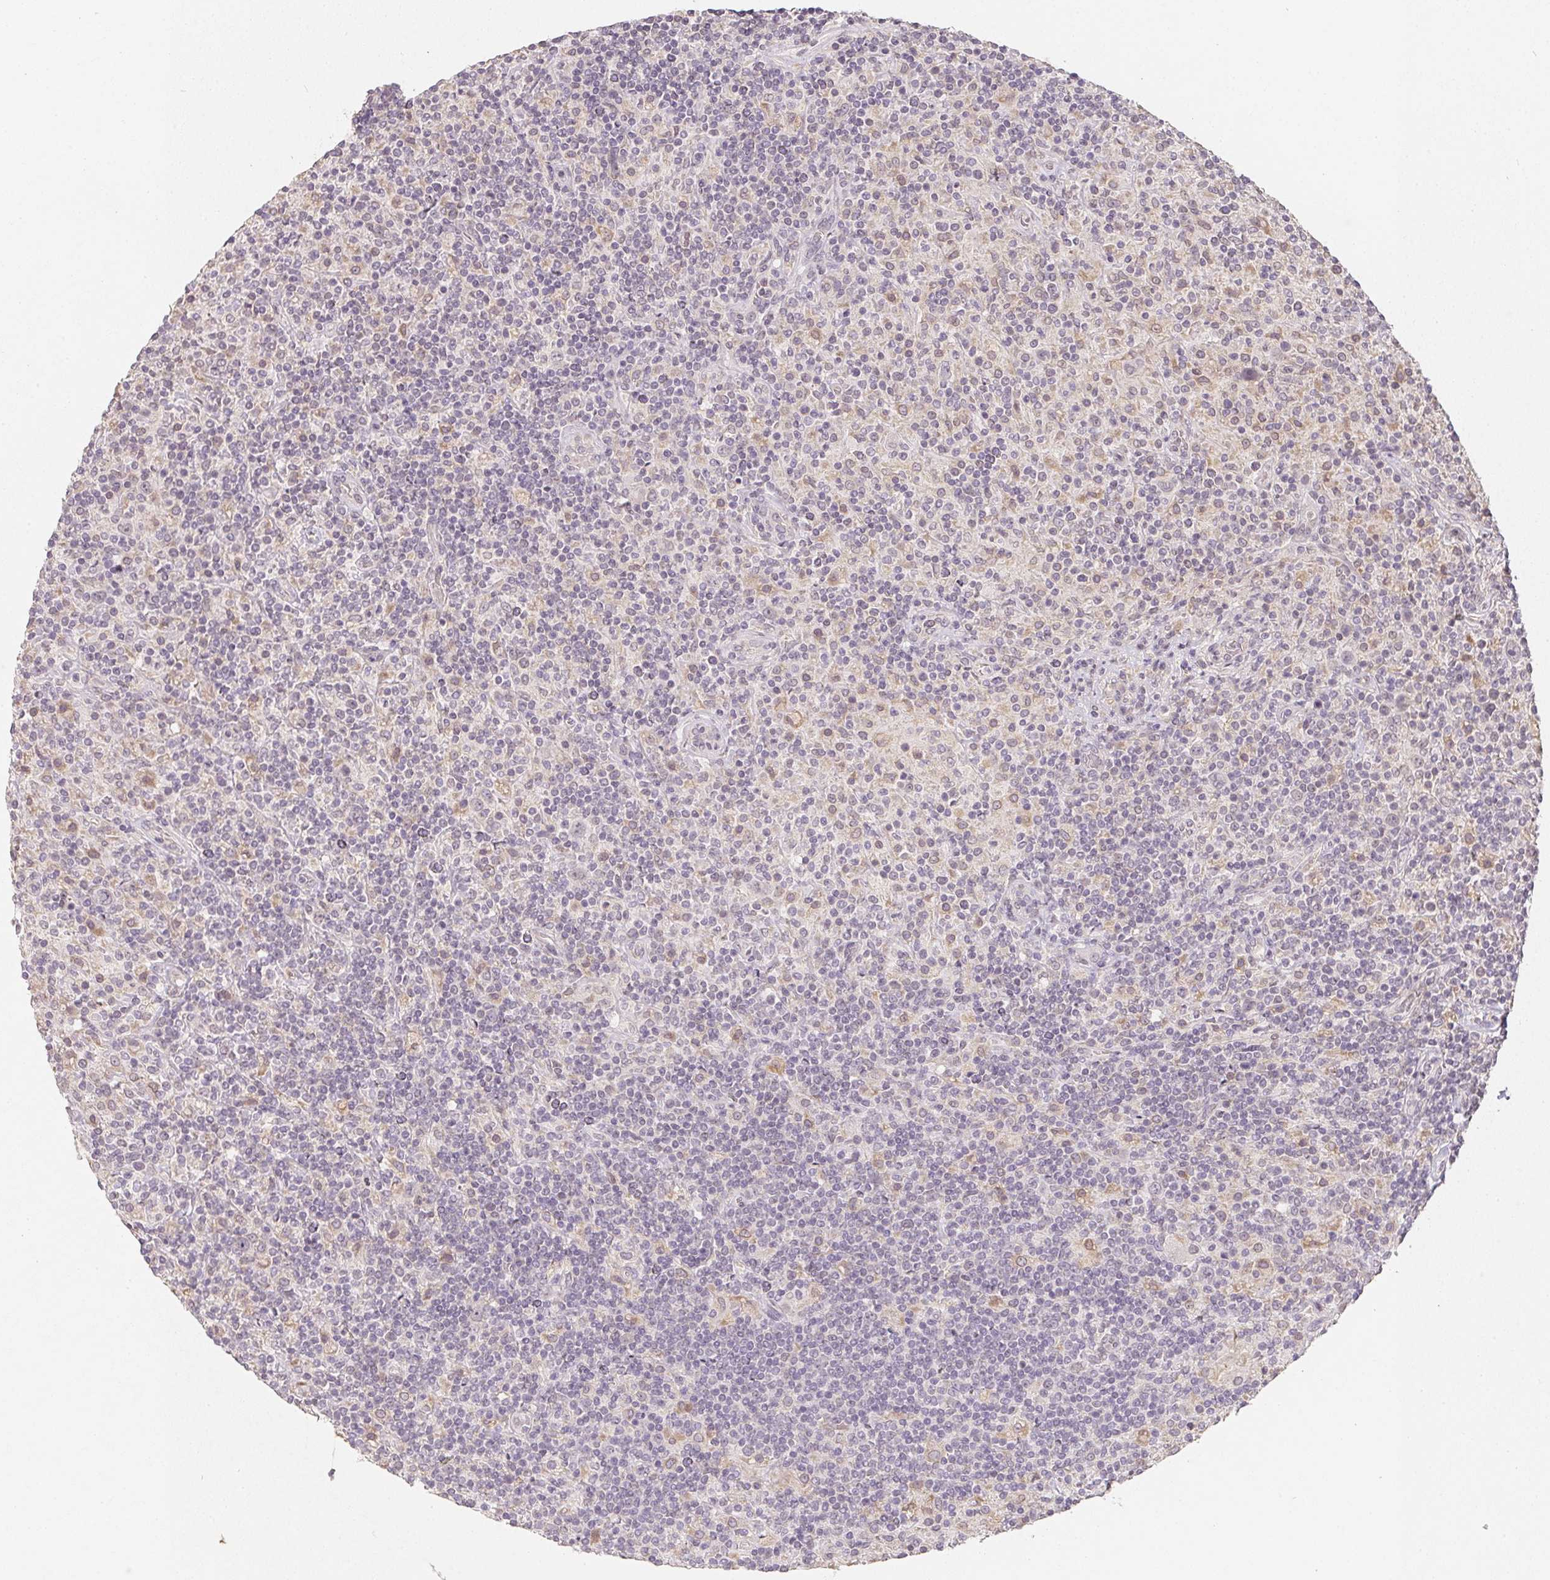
{"staining": {"intensity": "negative", "quantity": "none", "location": "none"}, "tissue": "lymphoma", "cell_type": "Tumor cells", "image_type": "cancer", "snomed": [{"axis": "morphology", "description": "Hodgkin's disease, NOS"}, {"axis": "topography", "description": "Lymph node"}], "caption": "Immunohistochemistry of lymphoma exhibits no staining in tumor cells. Brightfield microscopy of immunohistochemistry (IHC) stained with DAB (brown) and hematoxylin (blue), captured at high magnification.", "gene": "SOAT1", "patient": {"sex": "male", "age": 70}}